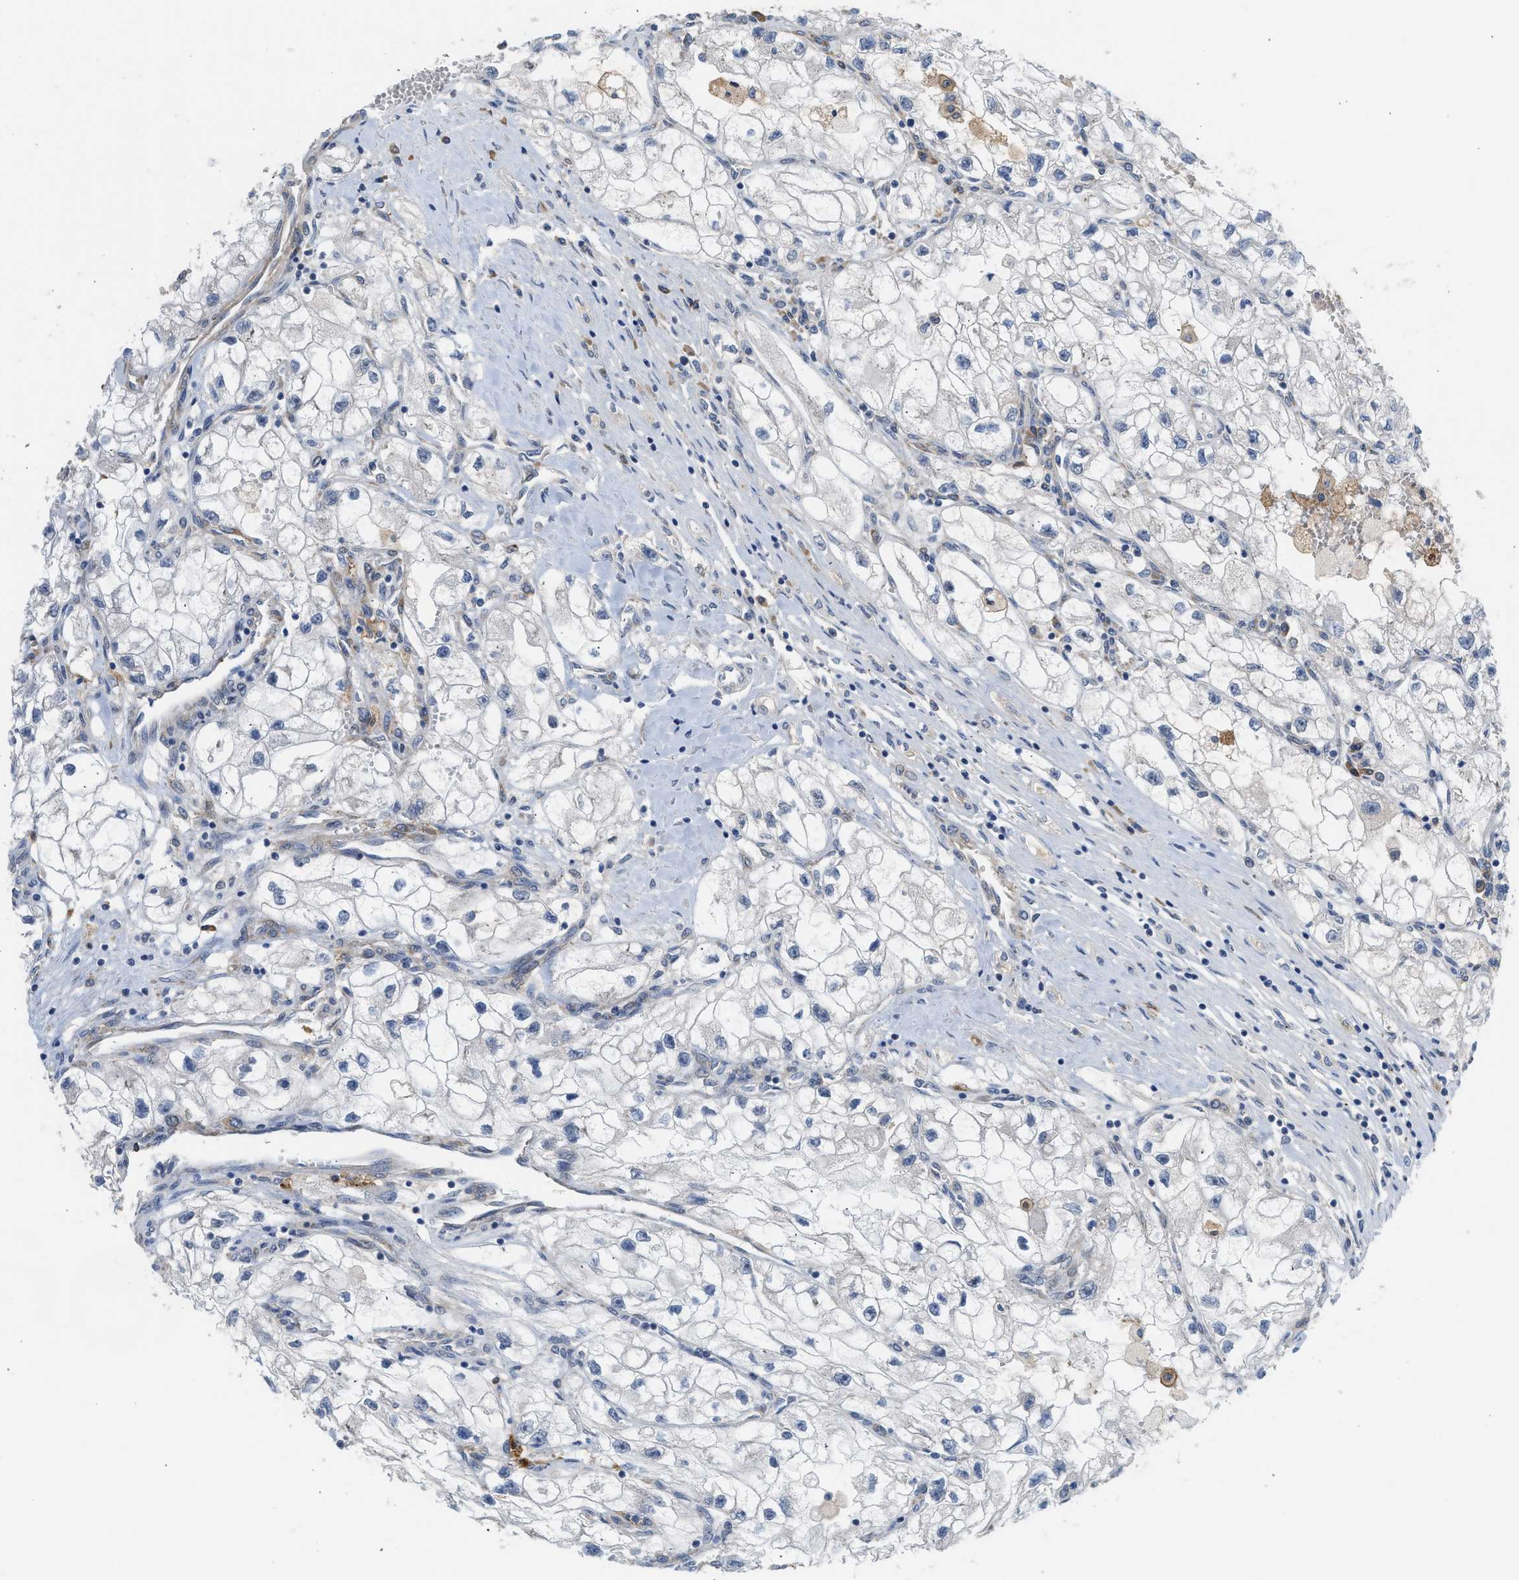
{"staining": {"intensity": "weak", "quantity": "<25%", "location": "cytoplasmic/membranous"}, "tissue": "renal cancer", "cell_type": "Tumor cells", "image_type": "cancer", "snomed": [{"axis": "morphology", "description": "Adenocarcinoma, NOS"}, {"axis": "topography", "description": "Kidney"}], "caption": "Photomicrograph shows no protein staining in tumor cells of renal cancer tissue.", "gene": "POLG2", "patient": {"sex": "female", "age": 70}}